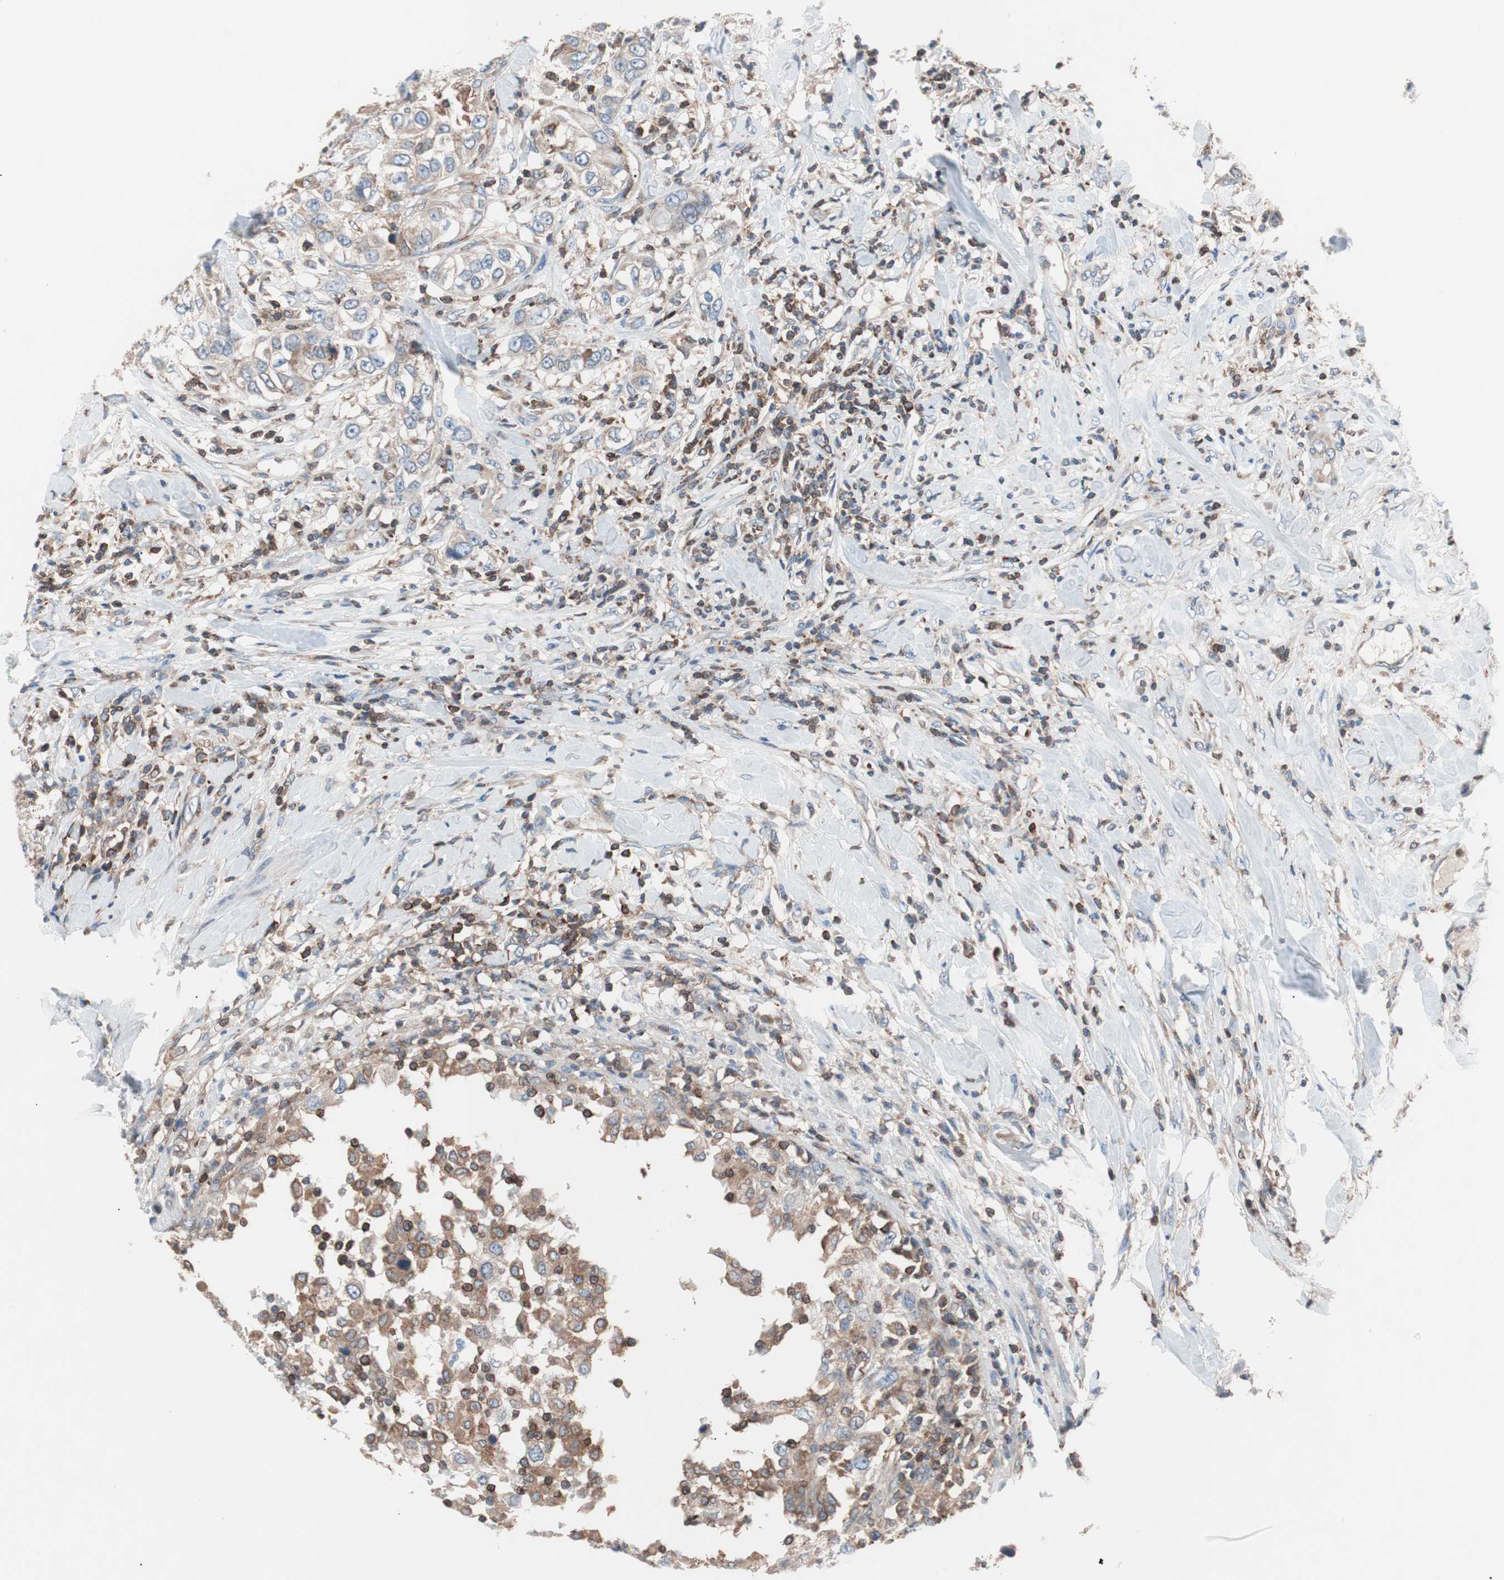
{"staining": {"intensity": "moderate", "quantity": ">75%", "location": "cytoplasmic/membranous"}, "tissue": "urothelial cancer", "cell_type": "Tumor cells", "image_type": "cancer", "snomed": [{"axis": "morphology", "description": "Urothelial carcinoma, High grade"}, {"axis": "topography", "description": "Urinary bladder"}], "caption": "Immunohistochemistry micrograph of urothelial cancer stained for a protein (brown), which exhibits medium levels of moderate cytoplasmic/membranous expression in about >75% of tumor cells.", "gene": "PIK3R1", "patient": {"sex": "female", "age": 80}}